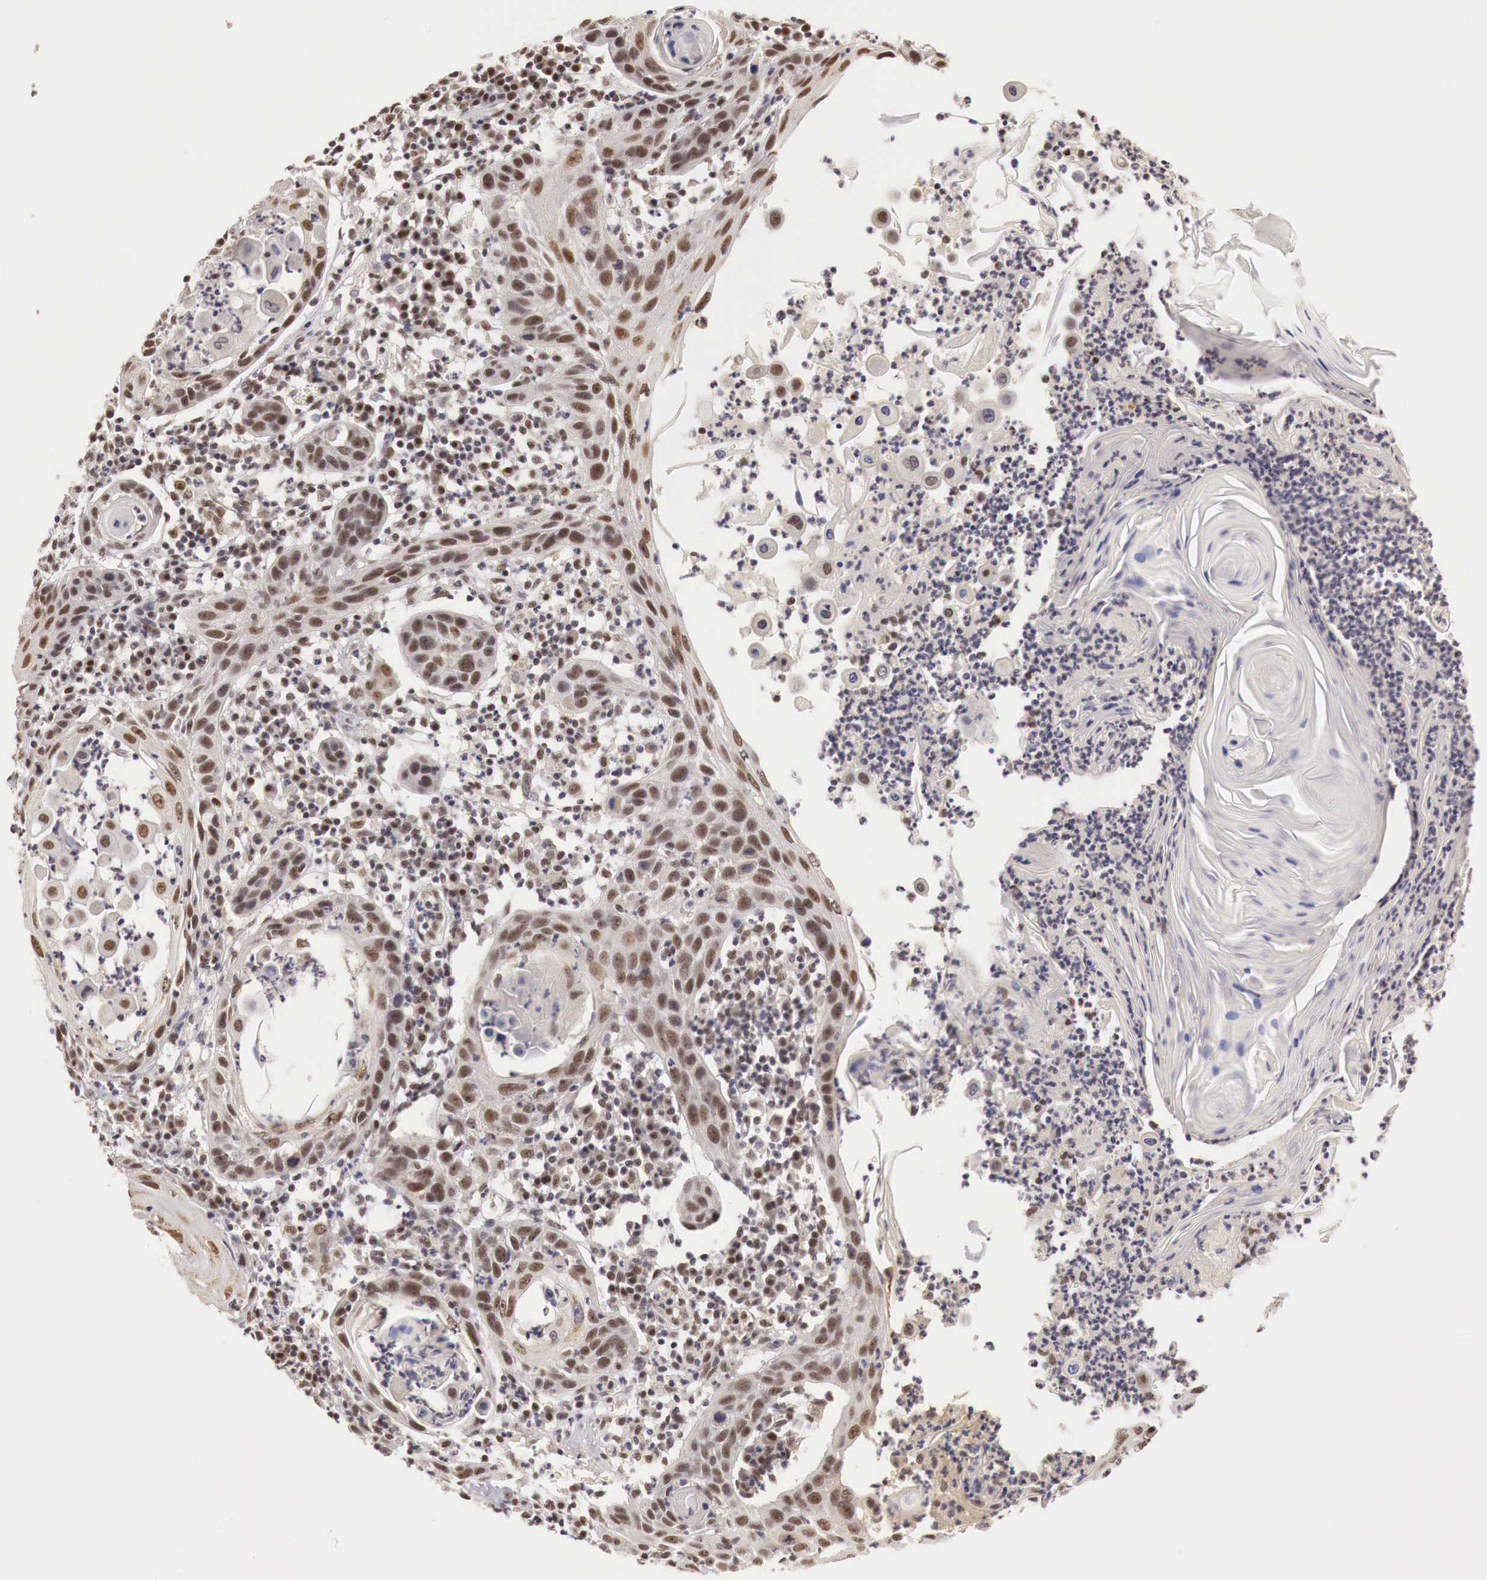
{"staining": {"intensity": "weak", "quantity": ">75%", "location": "cytoplasmic/membranous,nuclear"}, "tissue": "skin cancer", "cell_type": "Tumor cells", "image_type": "cancer", "snomed": [{"axis": "morphology", "description": "Squamous cell carcinoma, NOS"}, {"axis": "topography", "description": "Skin"}], "caption": "Immunohistochemistry staining of skin cancer, which shows low levels of weak cytoplasmic/membranous and nuclear positivity in approximately >75% of tumor cells indicating weak cytoplasmic/membranous and nuclear protein staining. The staining was performed using DAB (brown) for protein detection and nuclei were counterstained in hematoxylin (blue).", "gene": "GPKOW", "patient": {"sex": "female", "age": 74}}